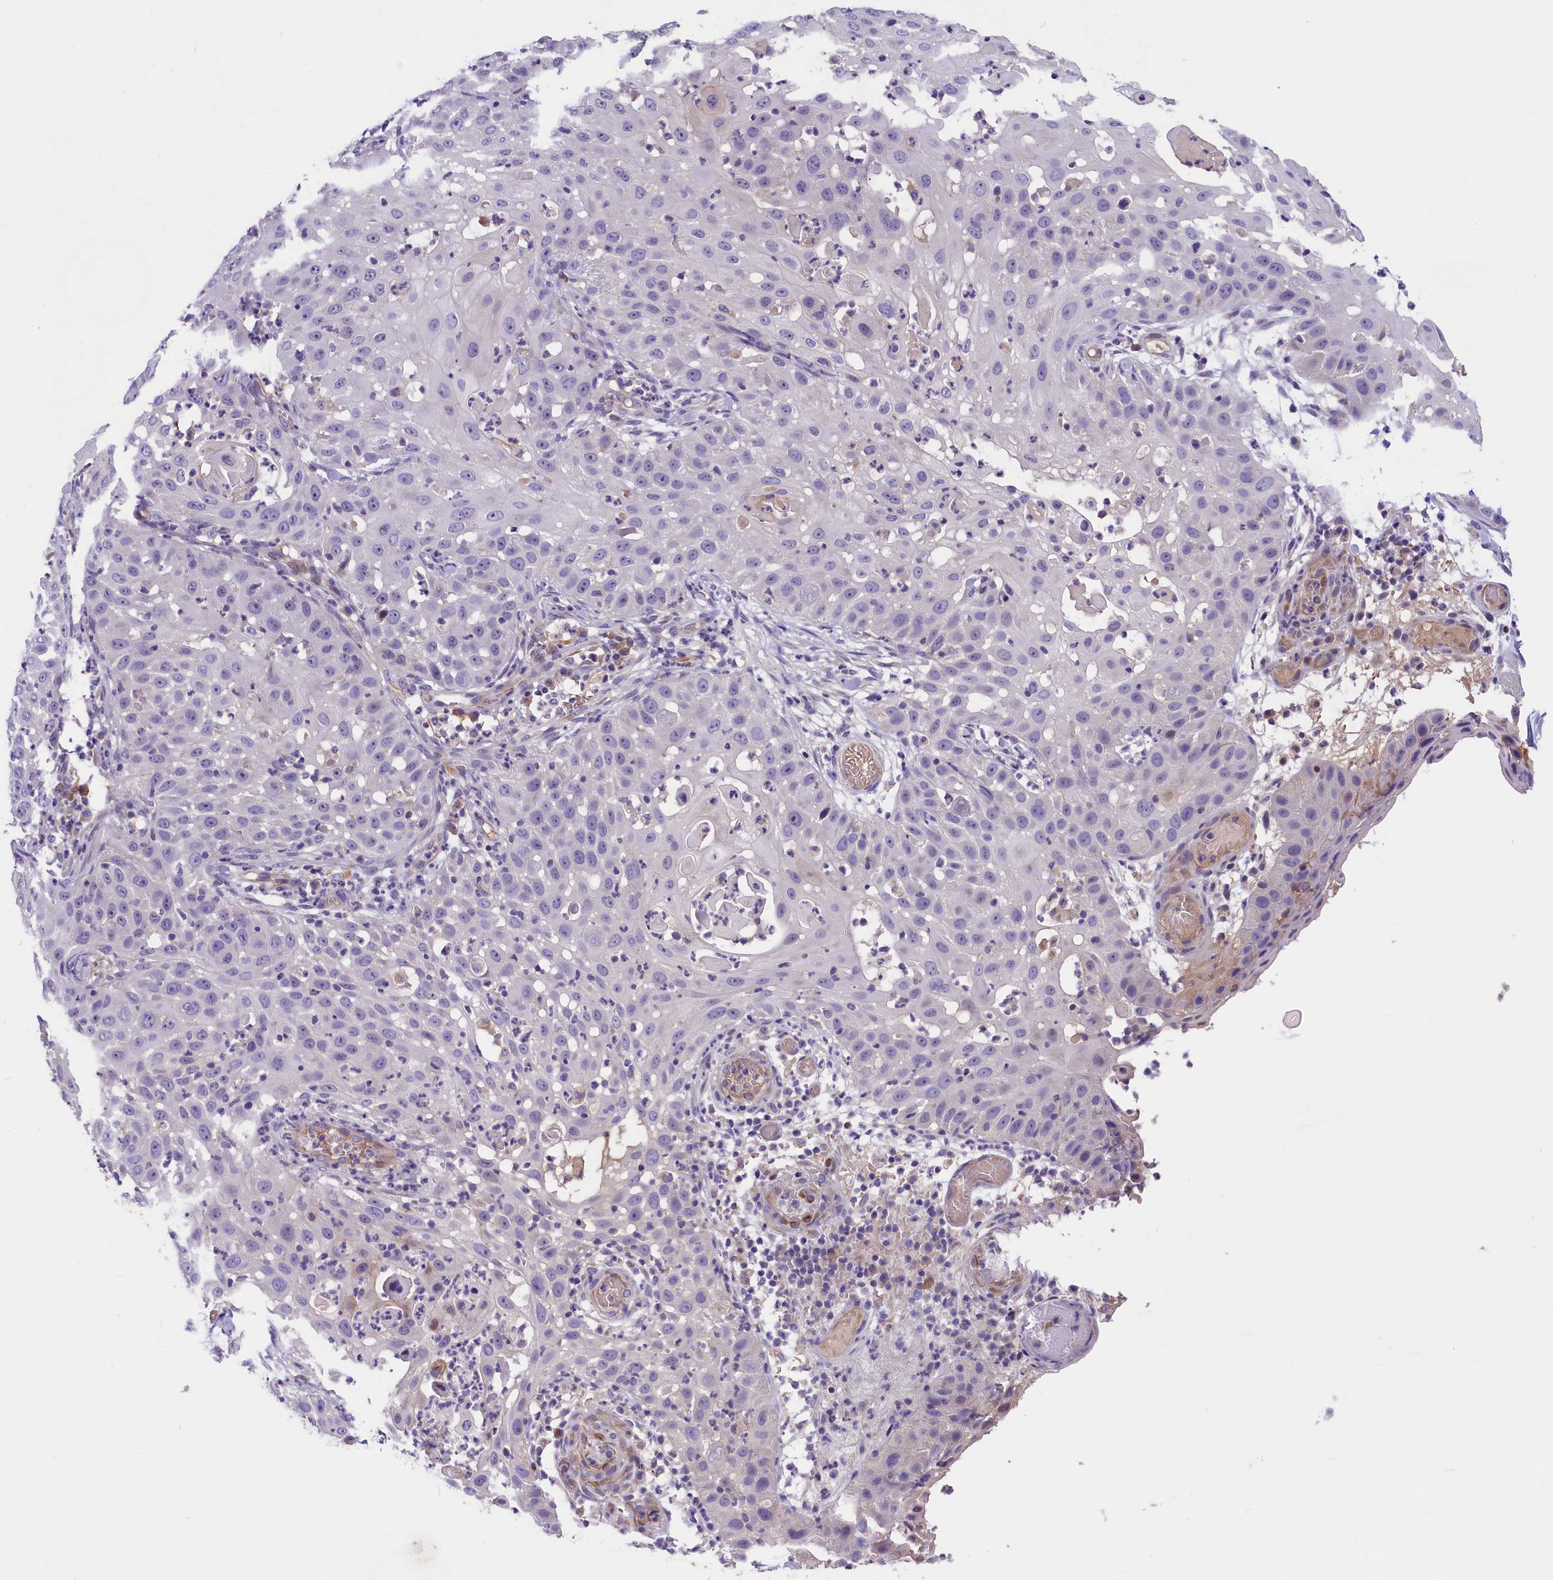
{"staining": {"intensity": "negative", "quantity": "none", "location": "none"}, "tissue": "skin cancer", "cell_type": "Tumor cells", "image_type": "cancer", "snomed": [{"axis": "morphology", "description": "Squamous cell carcinoma, NOS"}, {"axis": "topography", "description": "Skin"}], "caption": "Human skin cancer stained for a protein using immunohistochemistry displays no expression in tumor cells.", "gene": "CCDC32", "patient": {"sex": "female", "age": 44}}